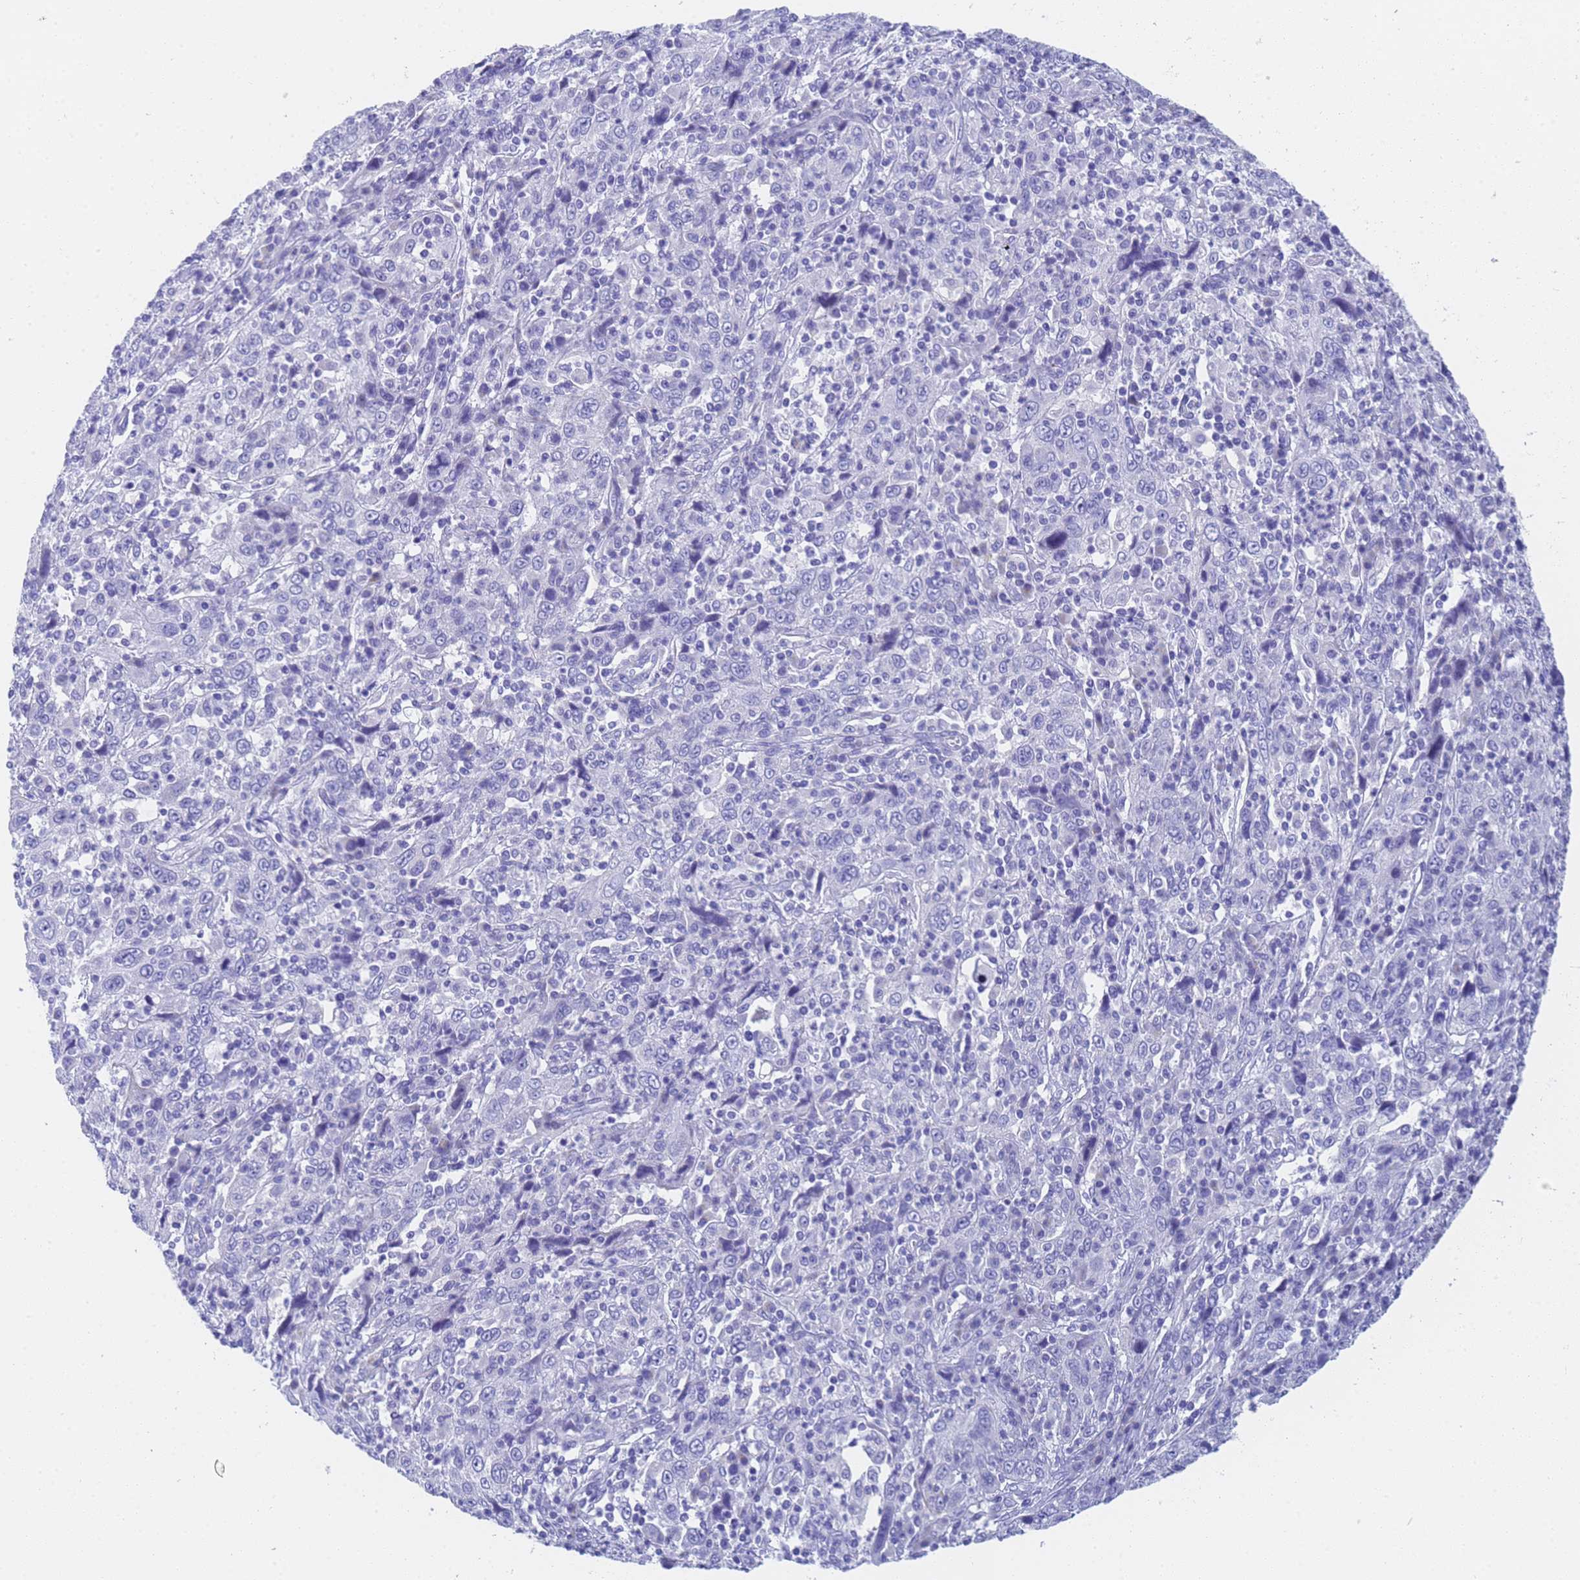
{"staining": {"intensity": "negative", "quantity": "none", "location": "none"}, "tissue": "cervical cancer", "cell_type": "Tumor cells", "image_type": "cancer", "snomed": [{"axis": "morphology", "description": "Squamous cell carcinoma, NOS"}, {"axis": "topography", "description": "Cervix"}], "caption": "Tumor cells are negative for brown protein staining in squamous cell carcinoma (cervical).", "gene": "STATH", "patient": {"sex": "female", "age": 46}}